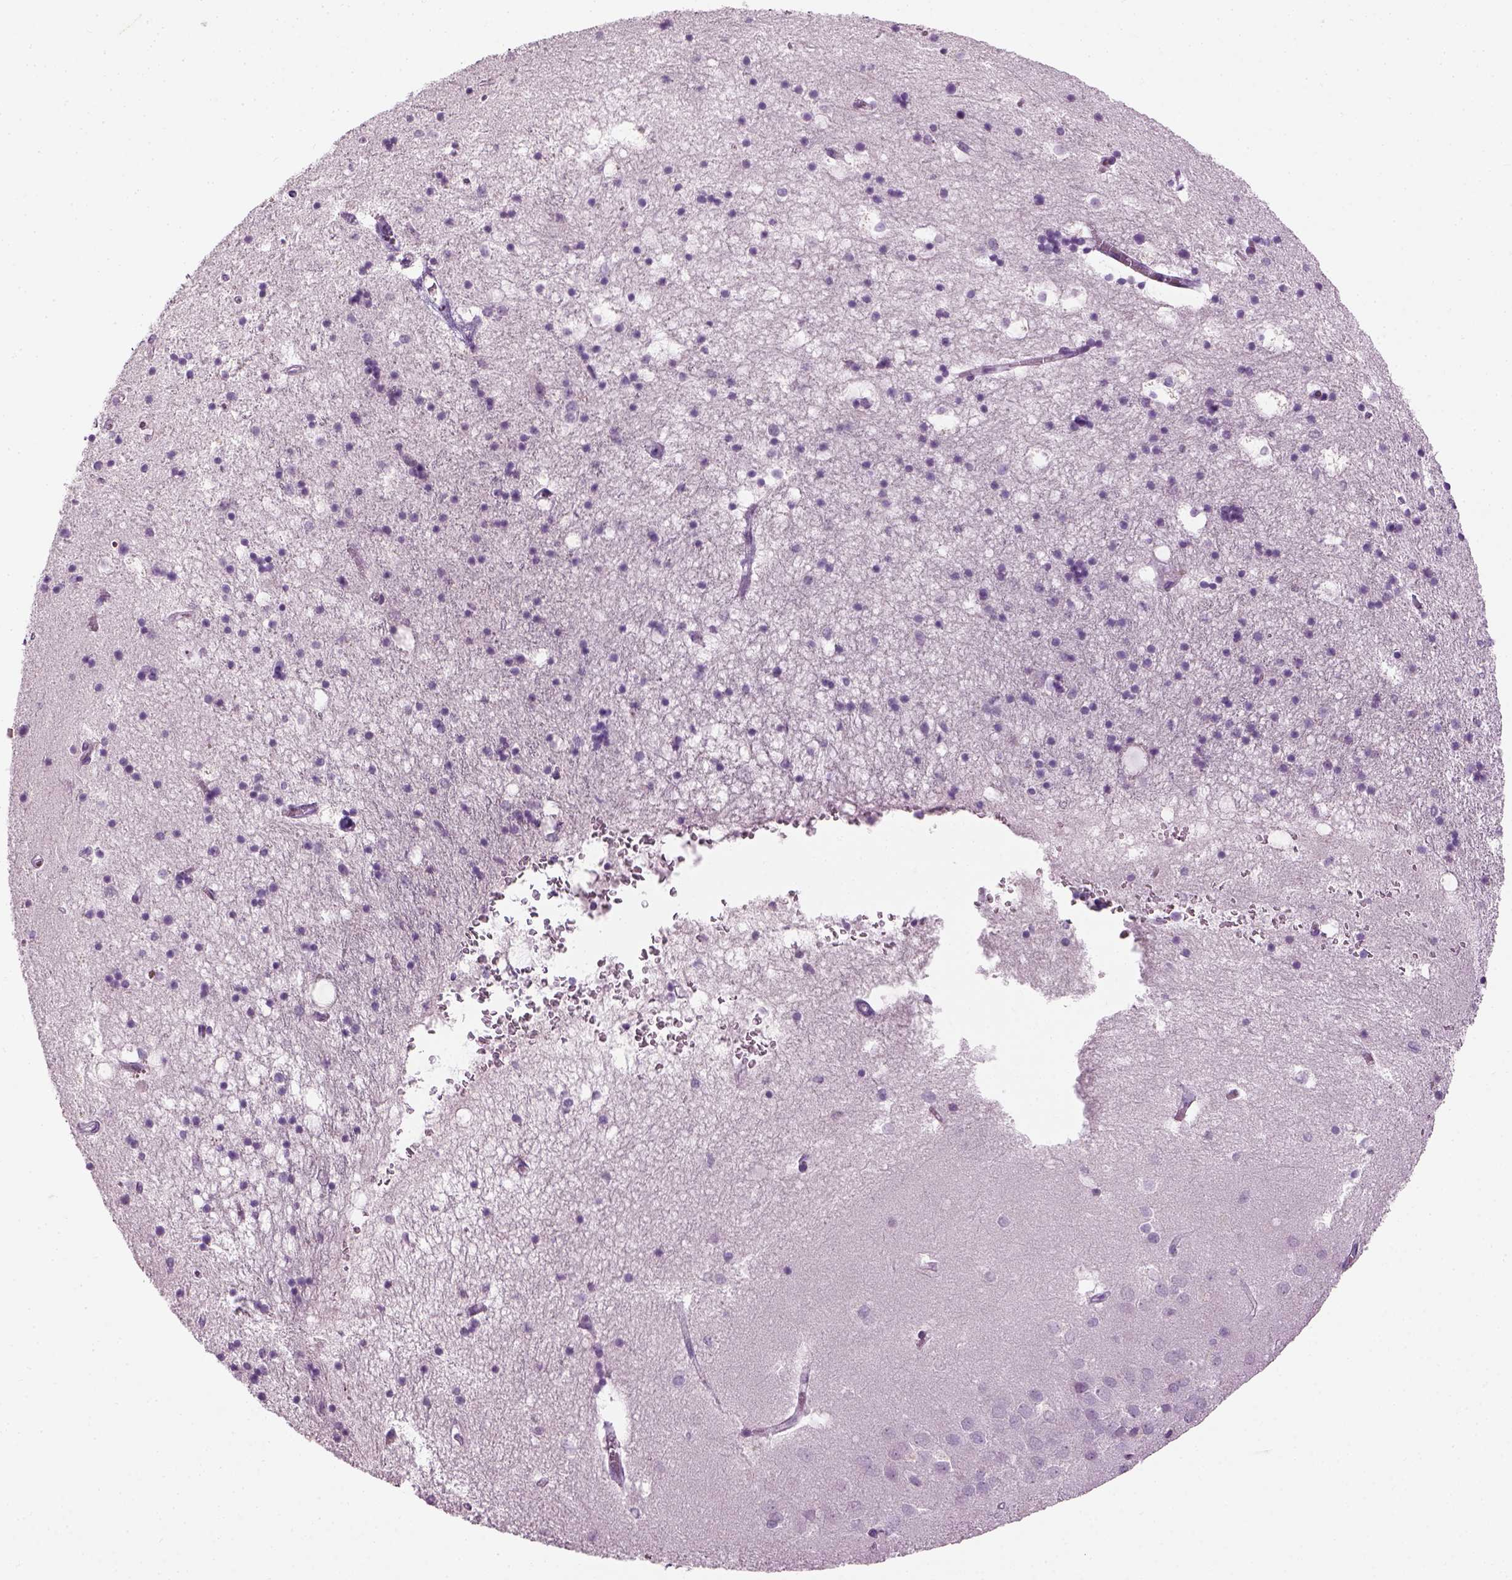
{"staining": {"intensity": "negative", "quantity": "none", "location": "none"}, "tissue": "hippocampus", "cell_type": "Glial cells", "image_type": "normal", "snomed": [{"axis": "morphology", "description": "Normal tissue, NOS"}, {"axis": "topography", "description": "Hippocampus"}], "caption": "Hippocampus stained for a protein using immunohistochemistry displays no staining glial cells.", "gene": "TH", "patient": {"sex": "male", "age": 58}}